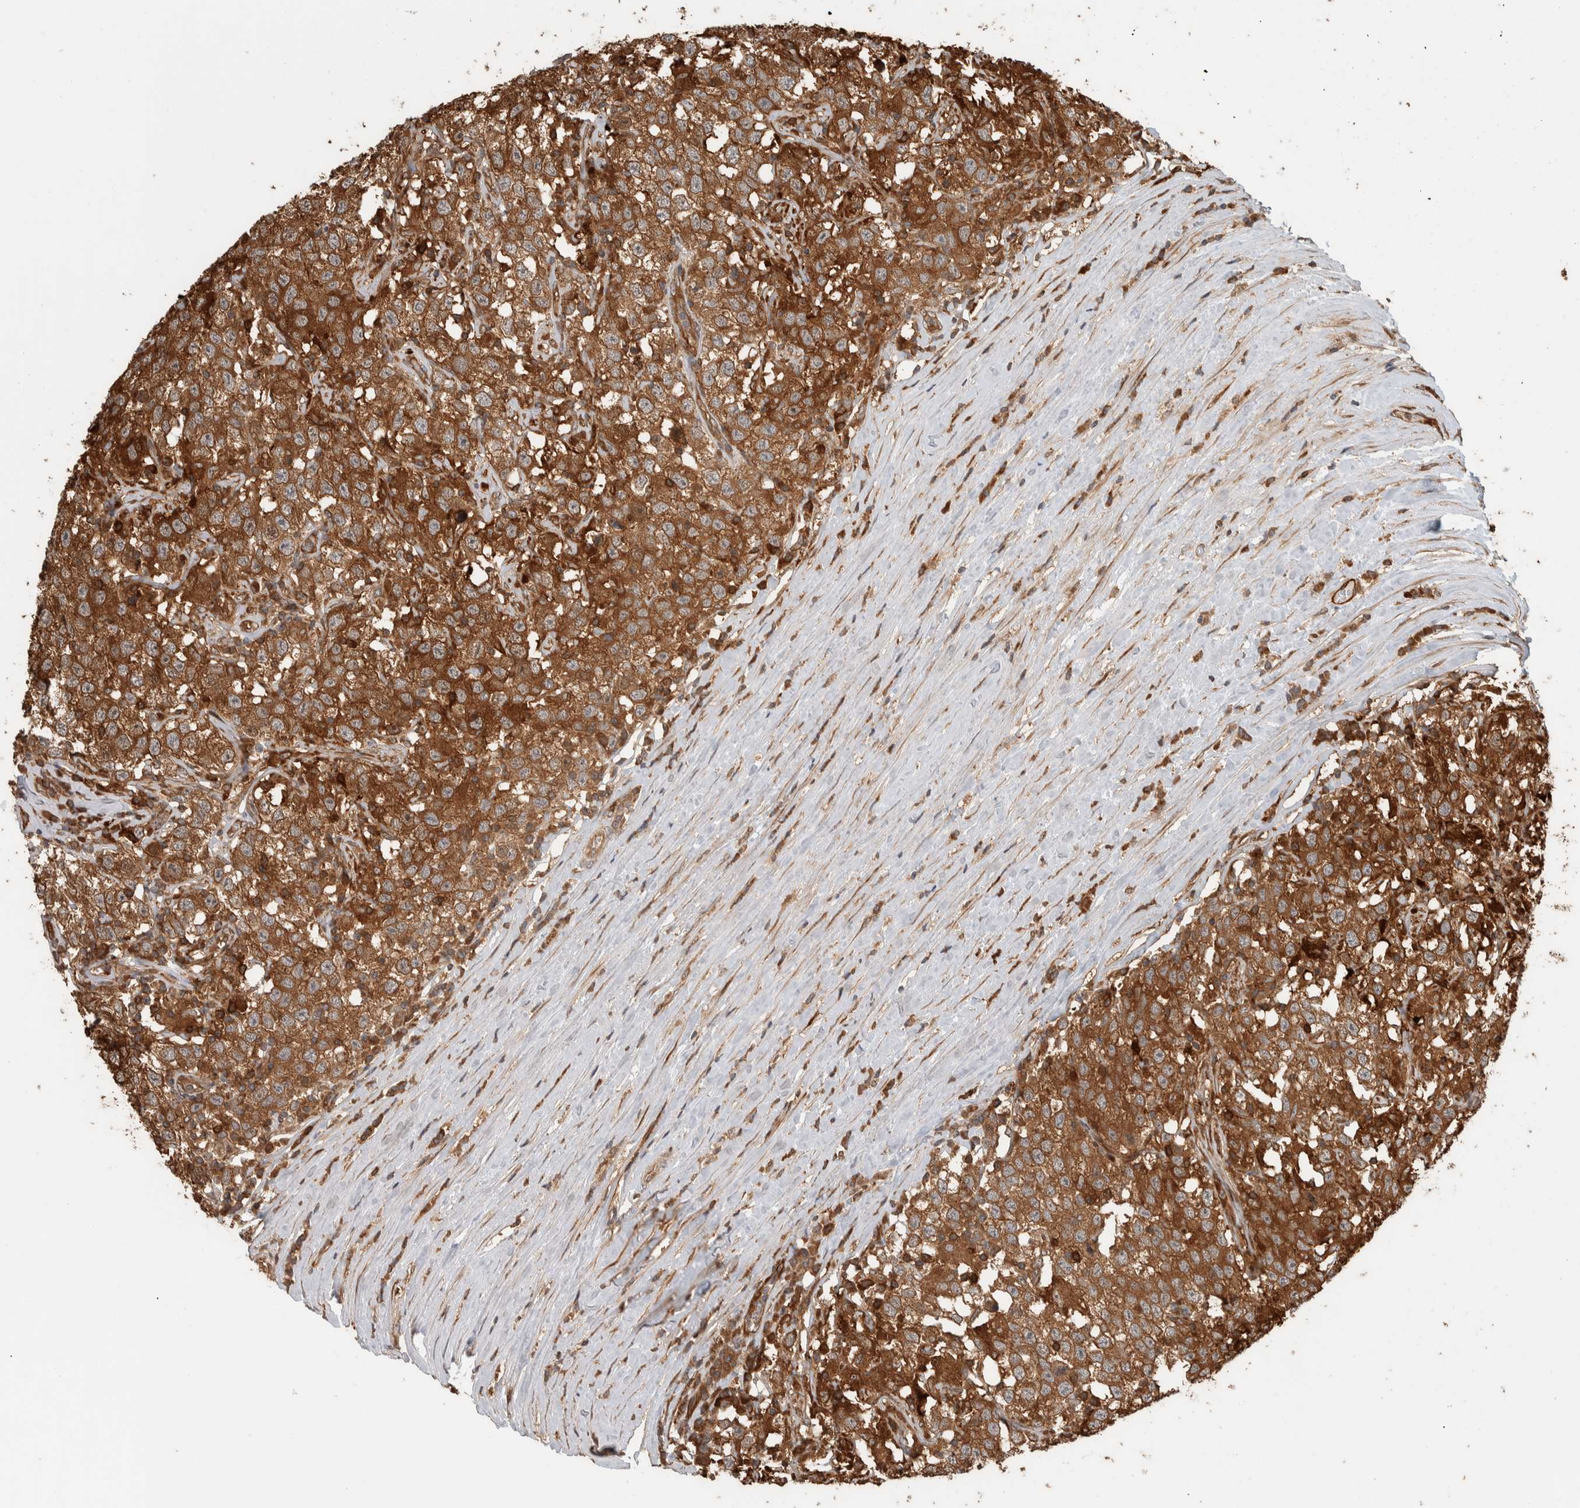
{"staining": {"intensity": "strong", "quantity": ">75%", "location": "cytoplasmic/membranous"}, "tissue": "testis cancer", "cell_type": "Tumor cells", "image_type": "cancer", "snomed": [{"axis": "morphology", "description": "Seminoma, NOS"}, {"axis": "topography", "description": "Testis"}], "caption": "Testis seminoma stained with DAB (3,3'-diaminobenzidine) IHC exhibits high levels of strong cytoplasmic/membranous staining in about >75% of tumor cells.", "gene": "CNTROB", "patient": {"sex": "male", "age": 41}}